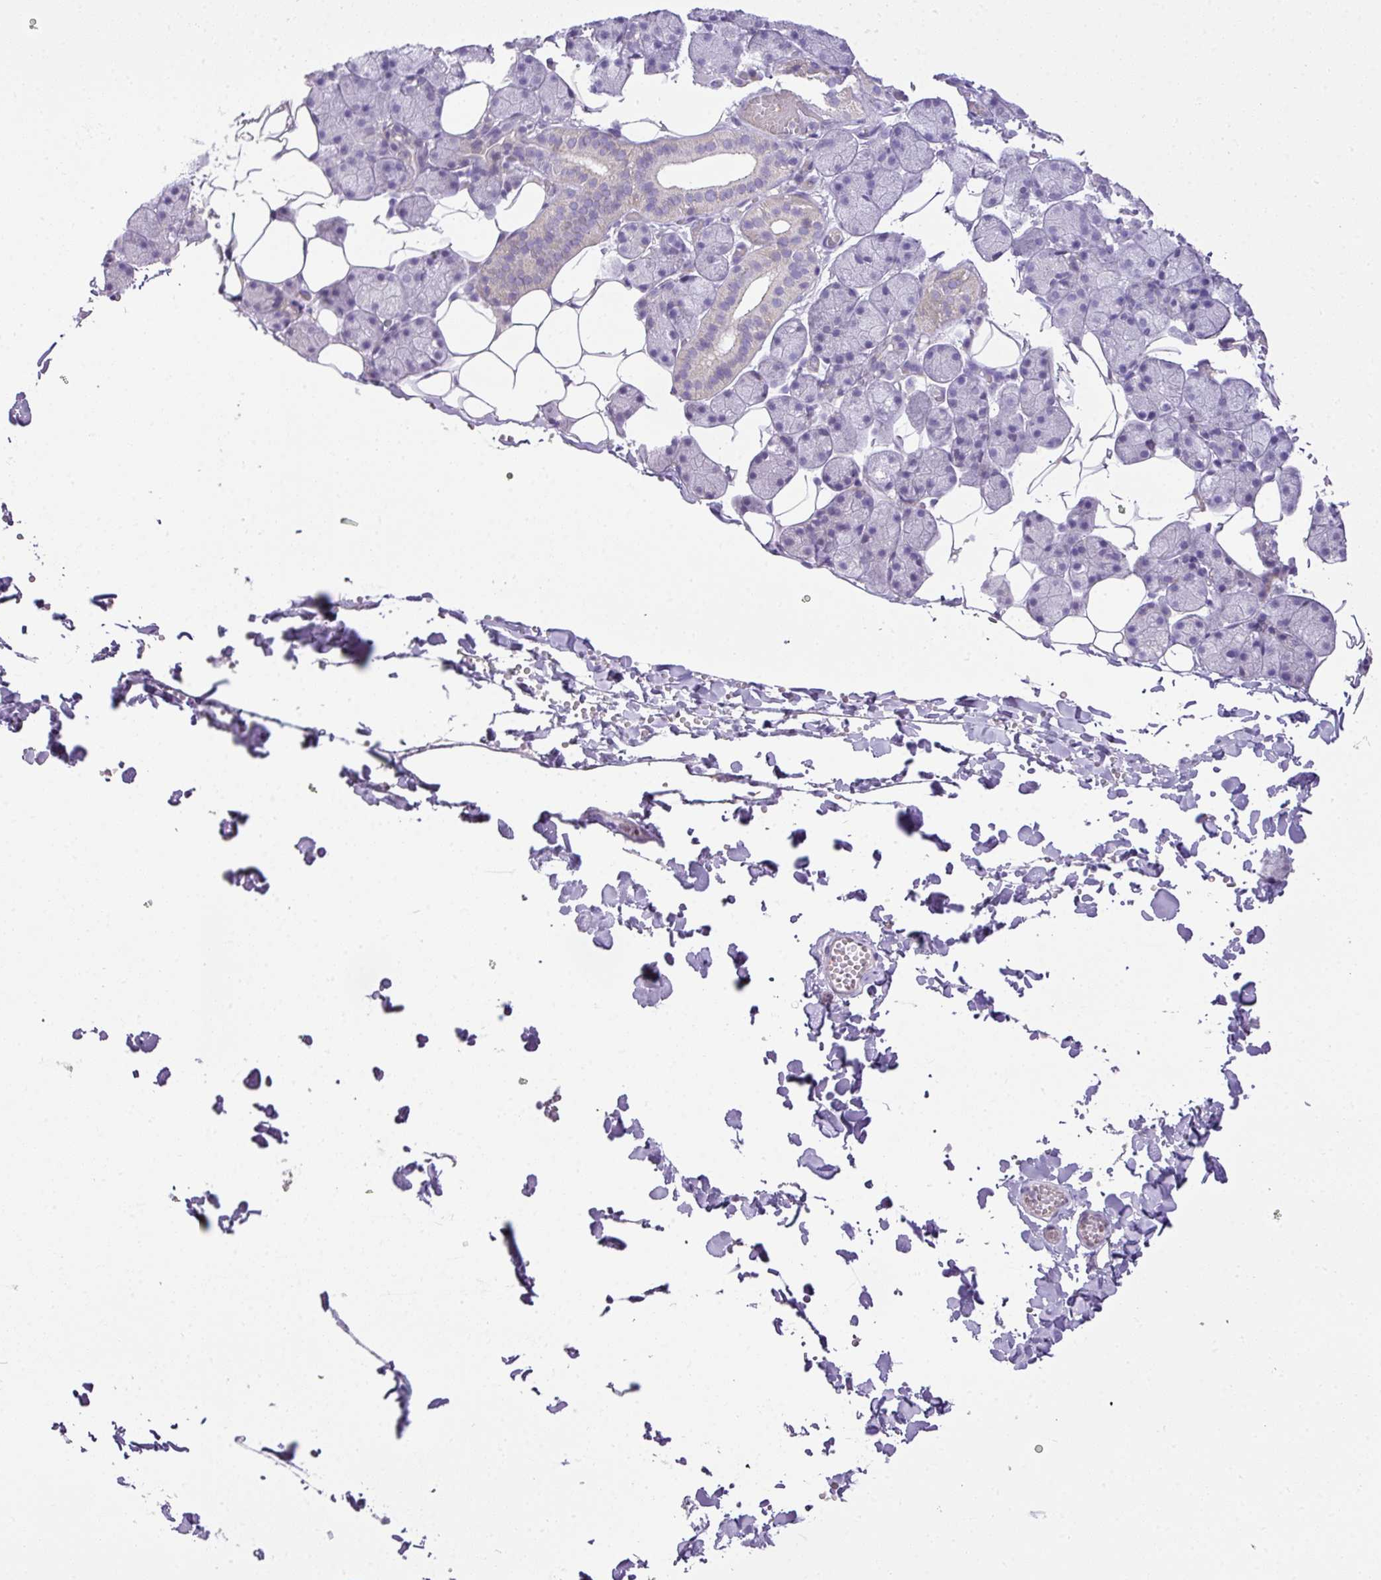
{"staining": {"intensity": "weak", "quantity": "<25%", "location": "cytoplasmic/membranous"}, "tissue": "salivary gland", "cell_type": "Glandular cells", "image_type": "normal", "snomed": [{"axis": "morphology", "description": "Normal tissue, NOS"}, {"axis": "topography", "description": "Salivary gland"}], "caption": "DAB (3,3'-diaminobenzidine) immunohistochemical staining of benign salivary gland displays no significant staining in glandular cells.", "gene": "HOXC13", "patient": {"sex": "female", "age": 33}}